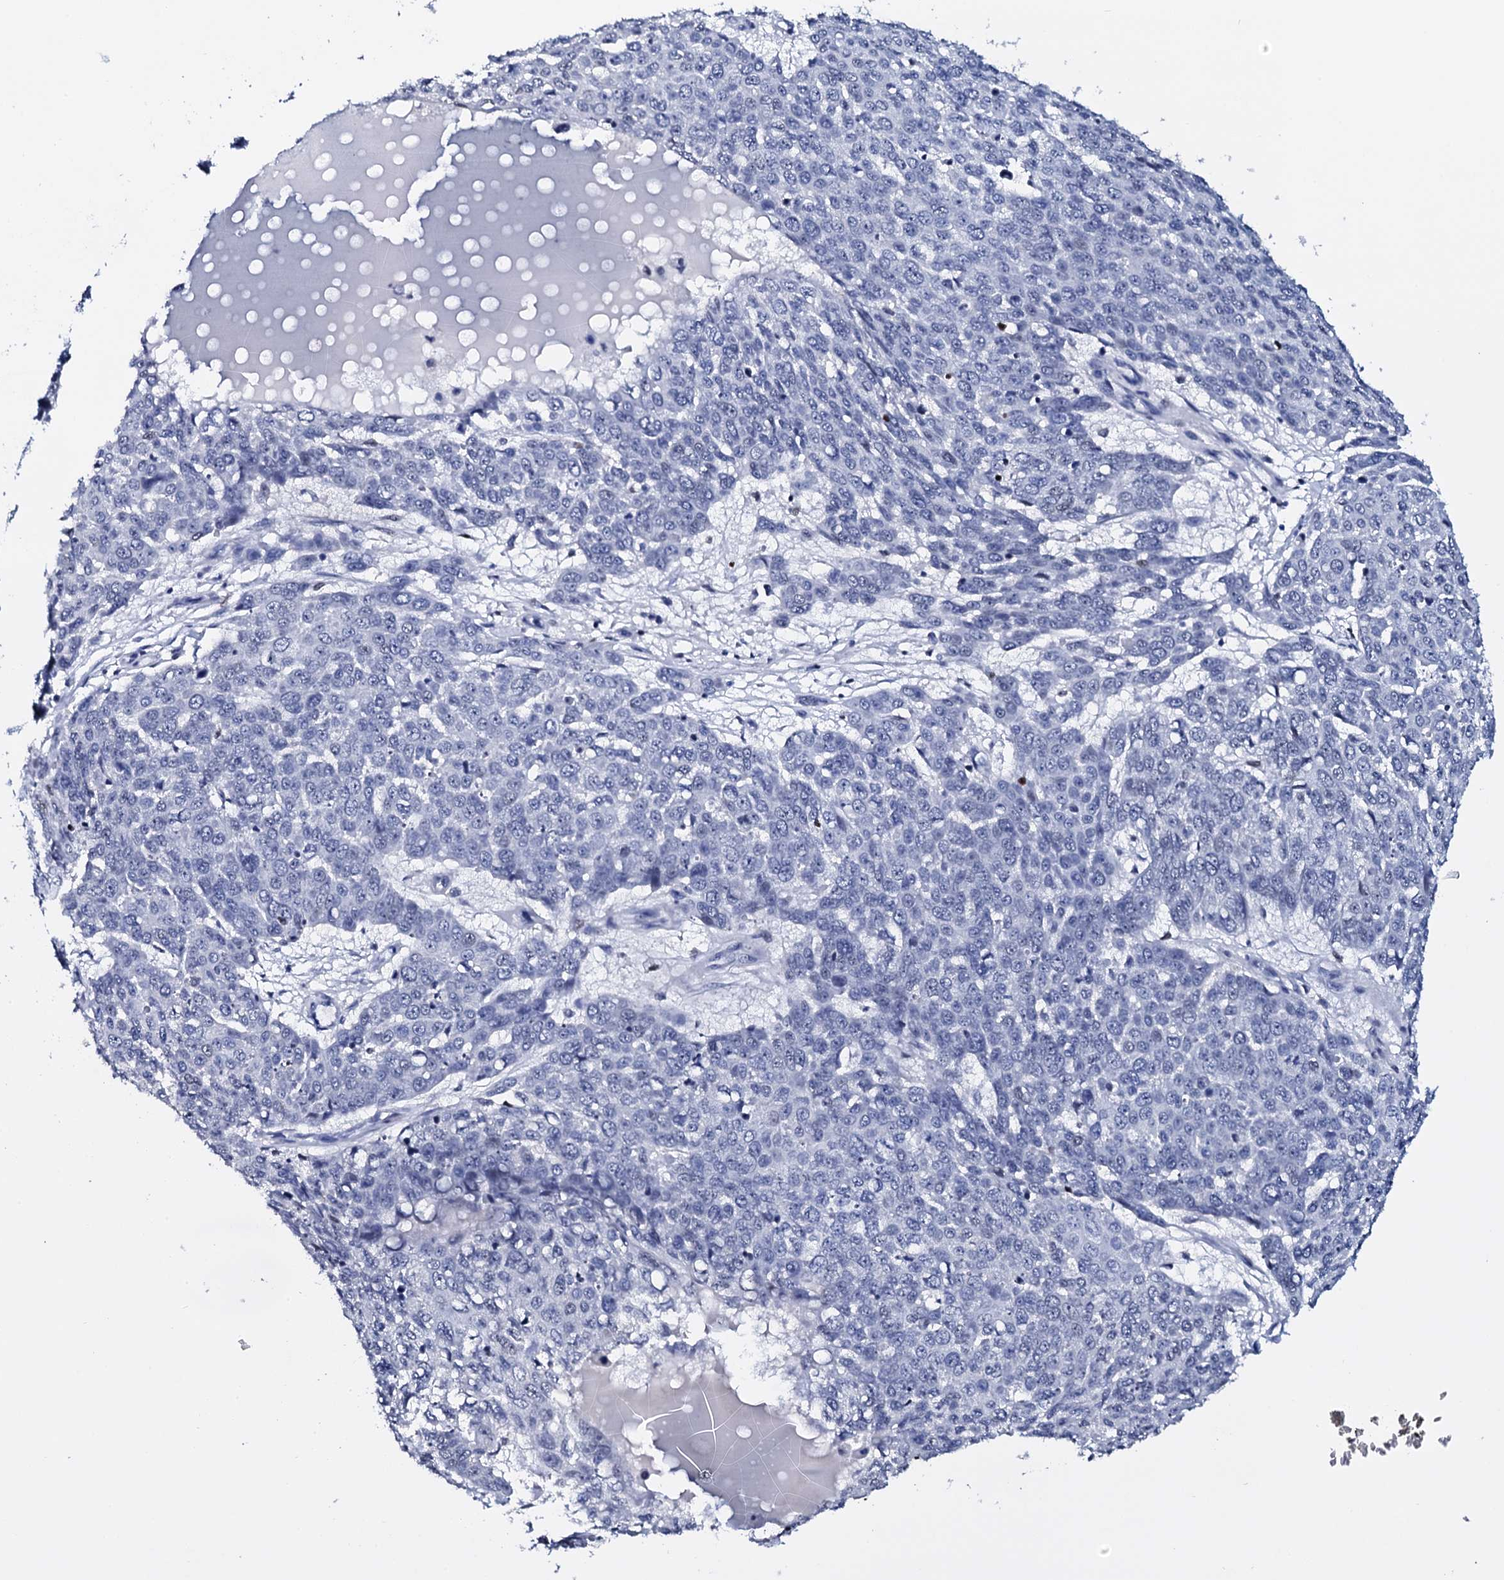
{"staining": {"intensity": "negative", "quantity": "none", "location": "none"}, "tissue": "skin cancer", "cell_type": "Tumor cells", "image_type": "cancer", "snomed": [{"axis": "morphology", "description": "Squamous cell carcinoma, NOS"}, {"axis": "topography", "description": "Skin"}], "caption": "Tumor cells are negative for protein expression in human squamous cell carcinoma (skin).", "gene": "NPM2", "patient": {"sex": "male", "age": 71}}